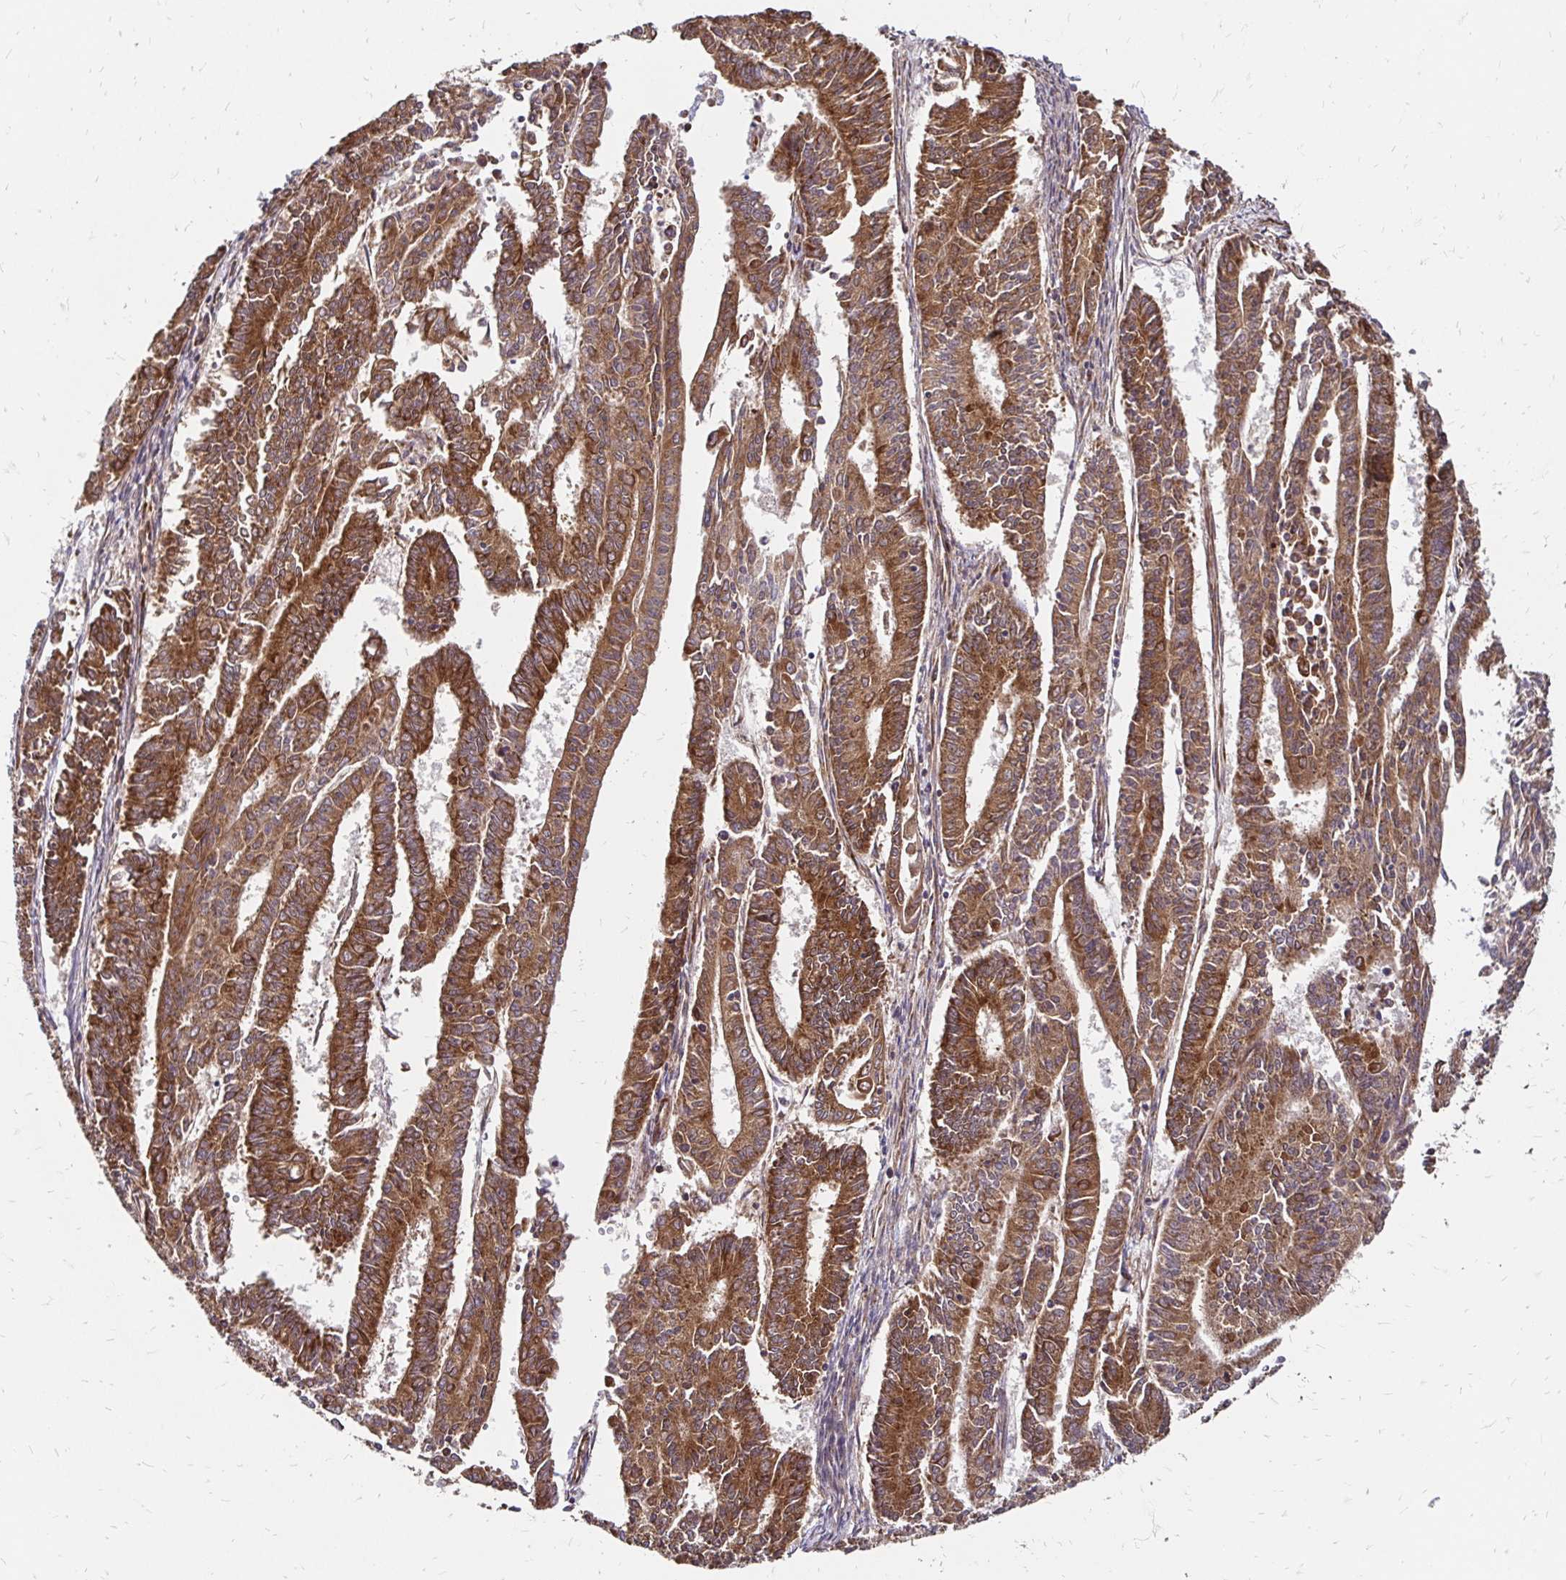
{"staining": {"intensity": "strong", "quantity": ">75%", "location": "cytoplasmic/membranous"}, "tissue": "endometrial cancer", "cell_type": "Tumor cells", "image_type": "cancer", "snomed": [{"axis": "morphology", "description": "Adenocarcinoma, NOS"}, {"axis": "topography", "description": "Endometrium"}], "caption": "Brown immunohistochemical staining in endometrial adenocarcinoma displays strong cytoplasmic/membranous expression in about >75% of tumor cells.", "gene": "ZW10", "patient": {"sex": "female", "age": 59}}